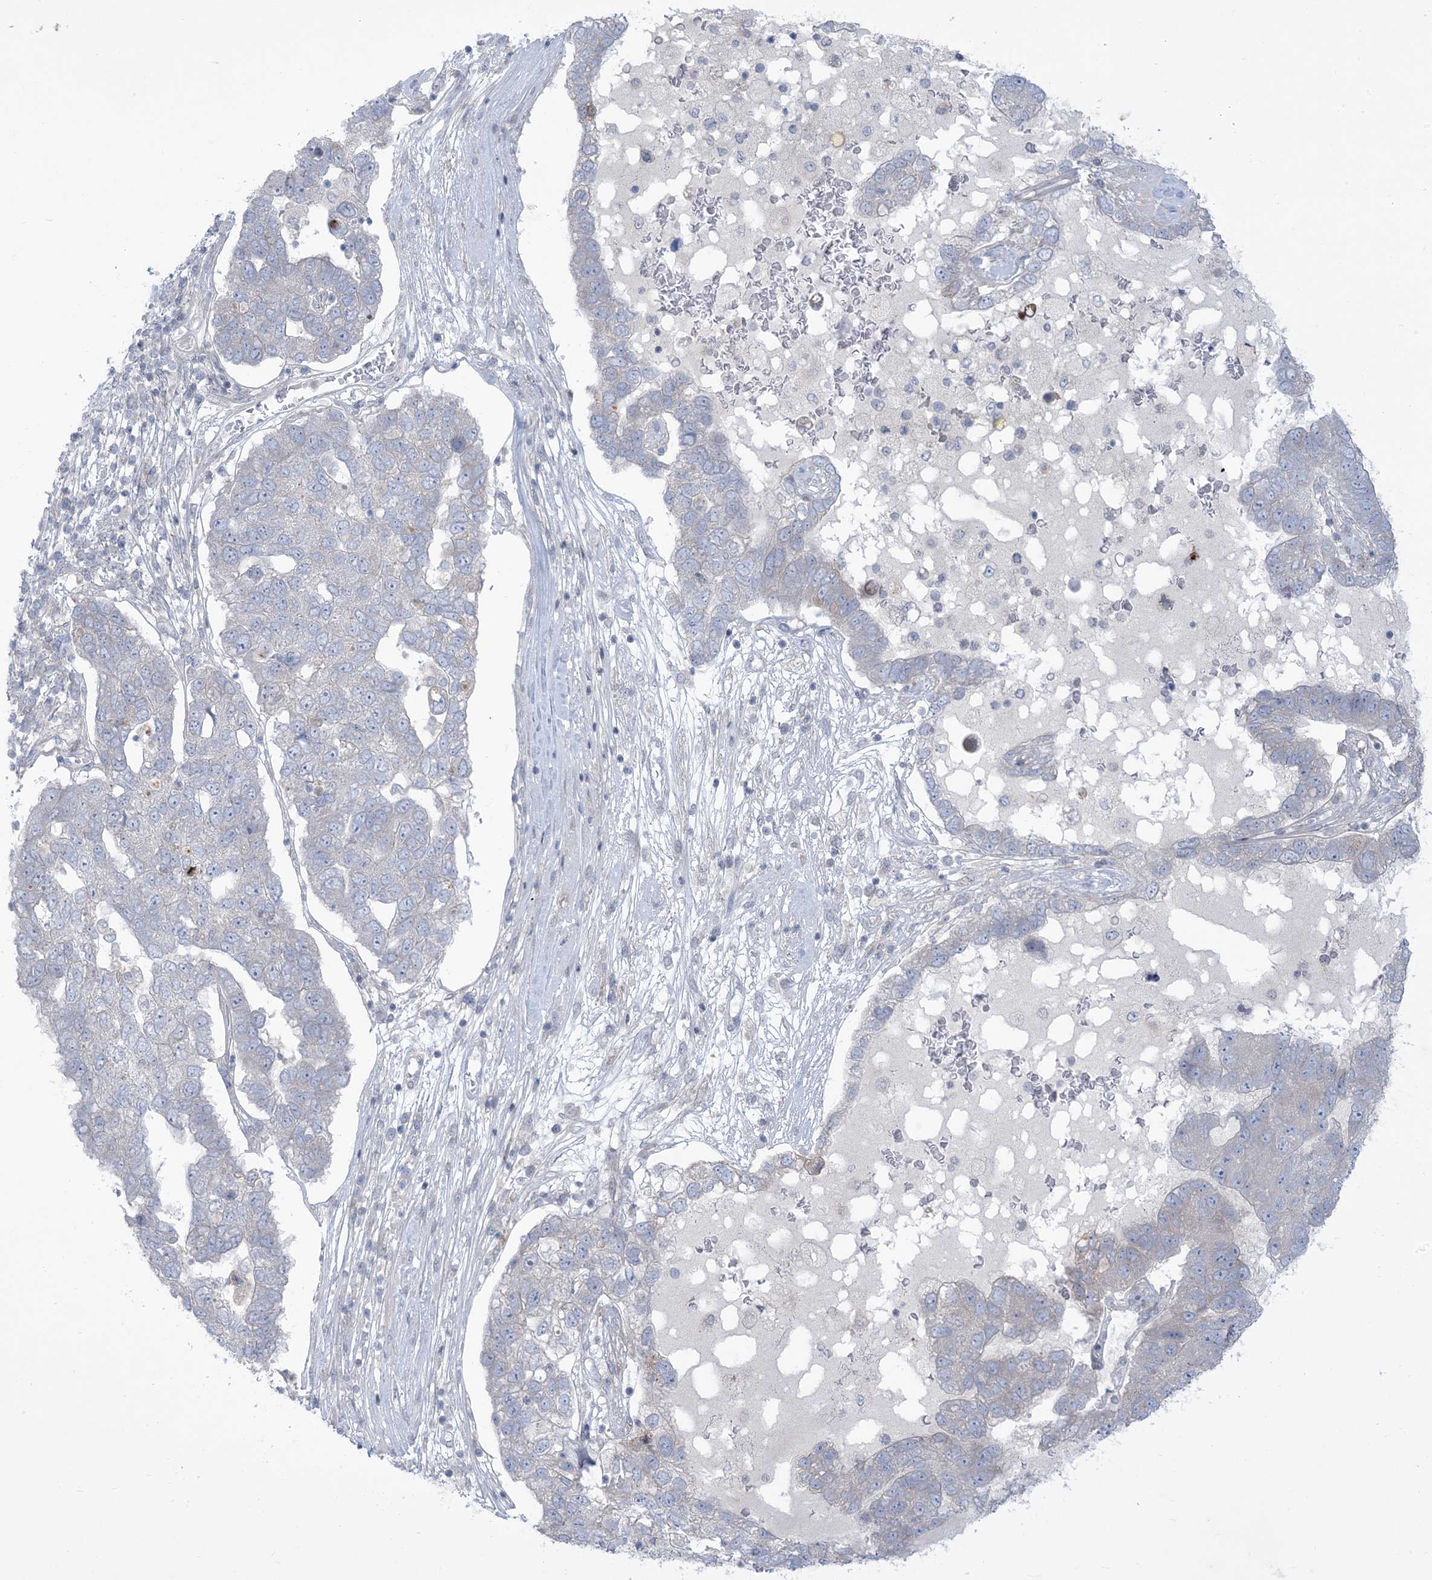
{"staining": {"intensity": "negative", "quantity": "none", "location": "none"}, "tissue": "pancreatic cancer", "cell_type": "Tumor cells", "image_type": "cancer", "snomed": [{"axis": "morphology", "description": "Adenocarcinoma, NOS"}, {"axis": "topography", "description": "Pancreas"}], "caption": "Protein analysis of pancreatic cancer (adenocarcinoma) reveals no significant staining in tumor cells.", "gene": "AFTPH", "patient": {"sex": "female", "age": 61}}